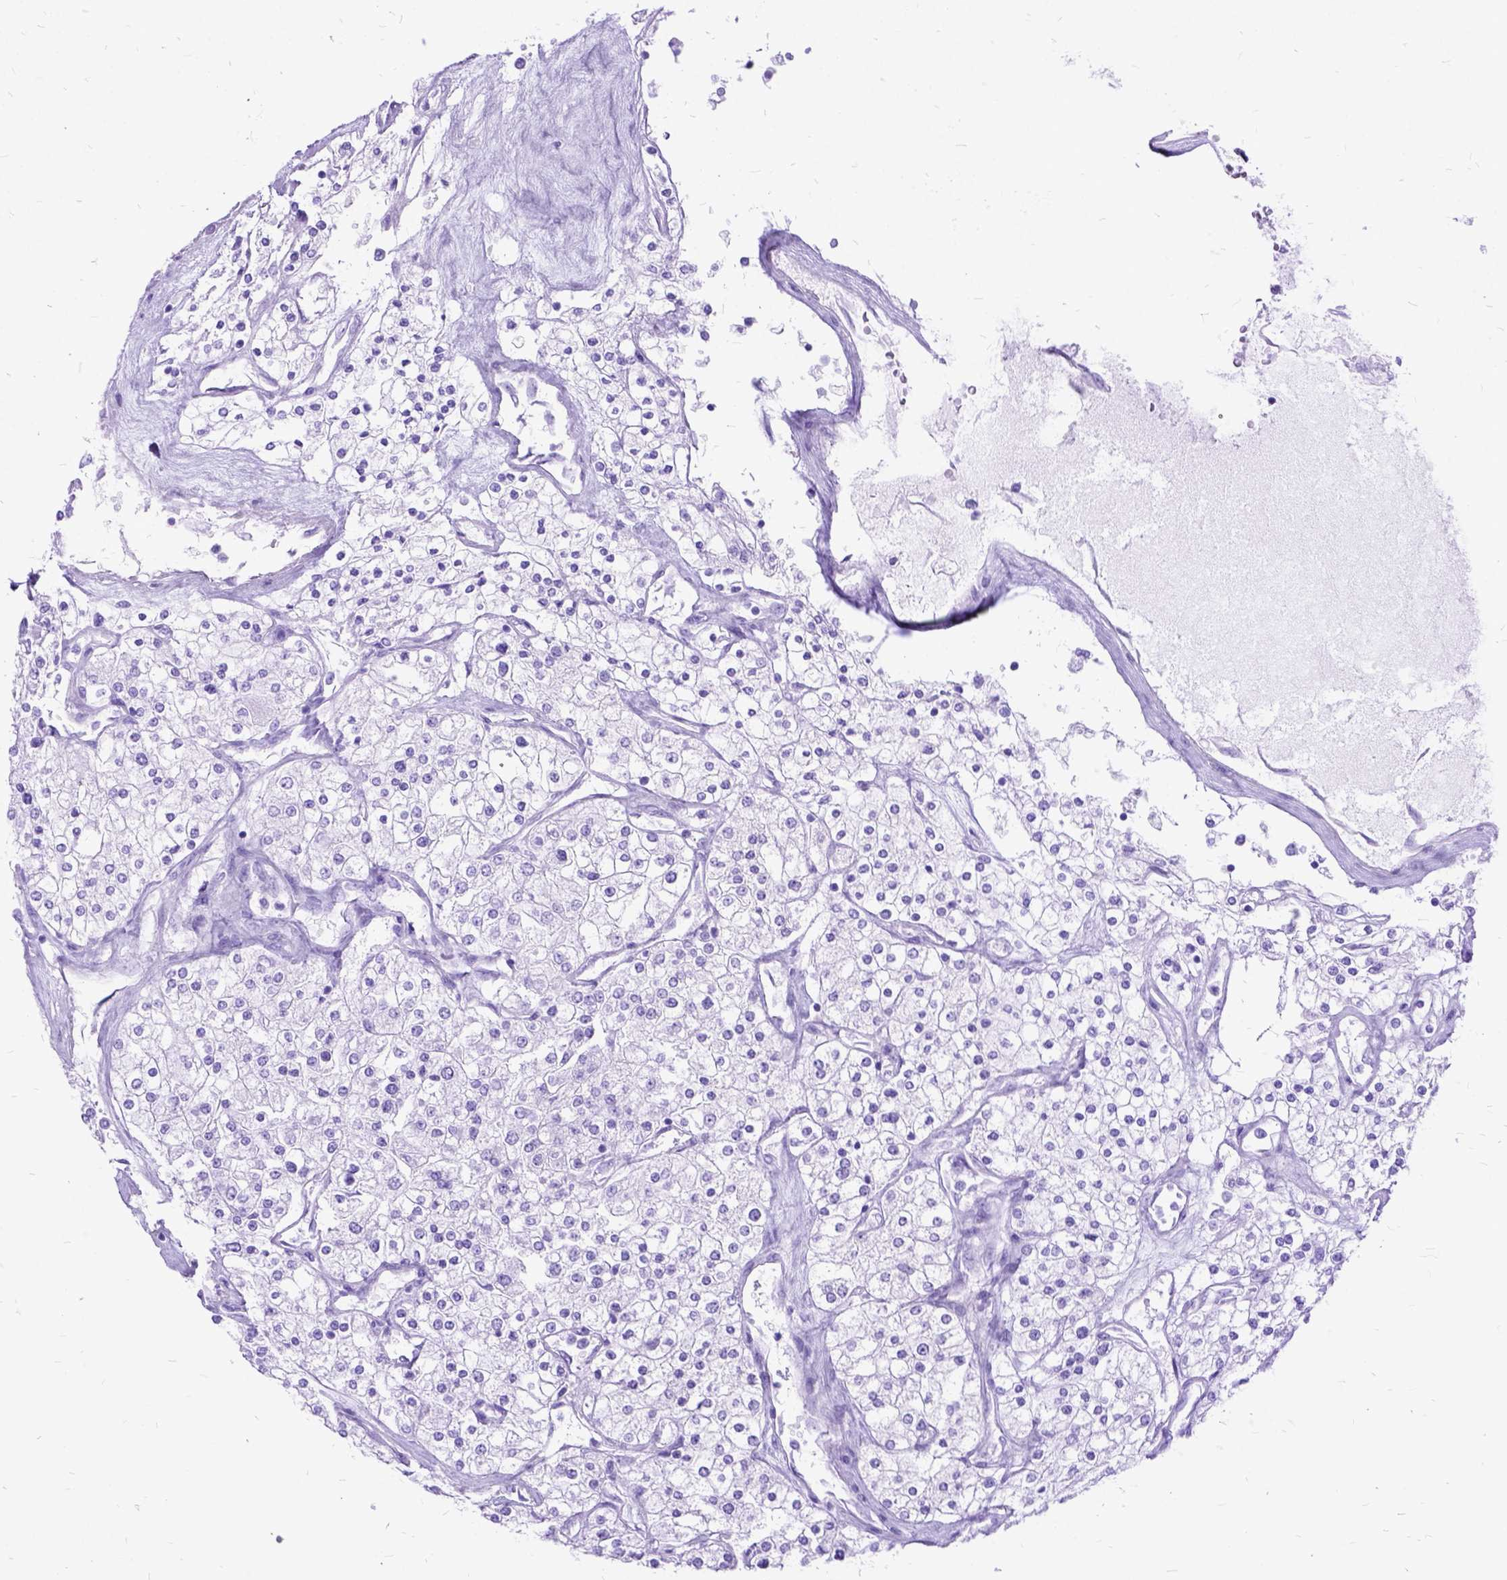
{"staining": {"intensity": "negative", "quantity": "none", "location": "none"}, "tissue": "renal cancer", "cell_type": "Tumor cells", "image_type": "cancer", "snomed": [{"axis": "morphology", "description": "Adenocarcinoma, NOS"}, {"axis": "topography", "description": "Kidney"}], "caption": "This is an immunohistochemistry micrograph of renal cancer (adenocarcinoma). There is no positivity in tumor cells.", "gene": "DNAH2", "patient": {"sex": "male", "age": 80}}